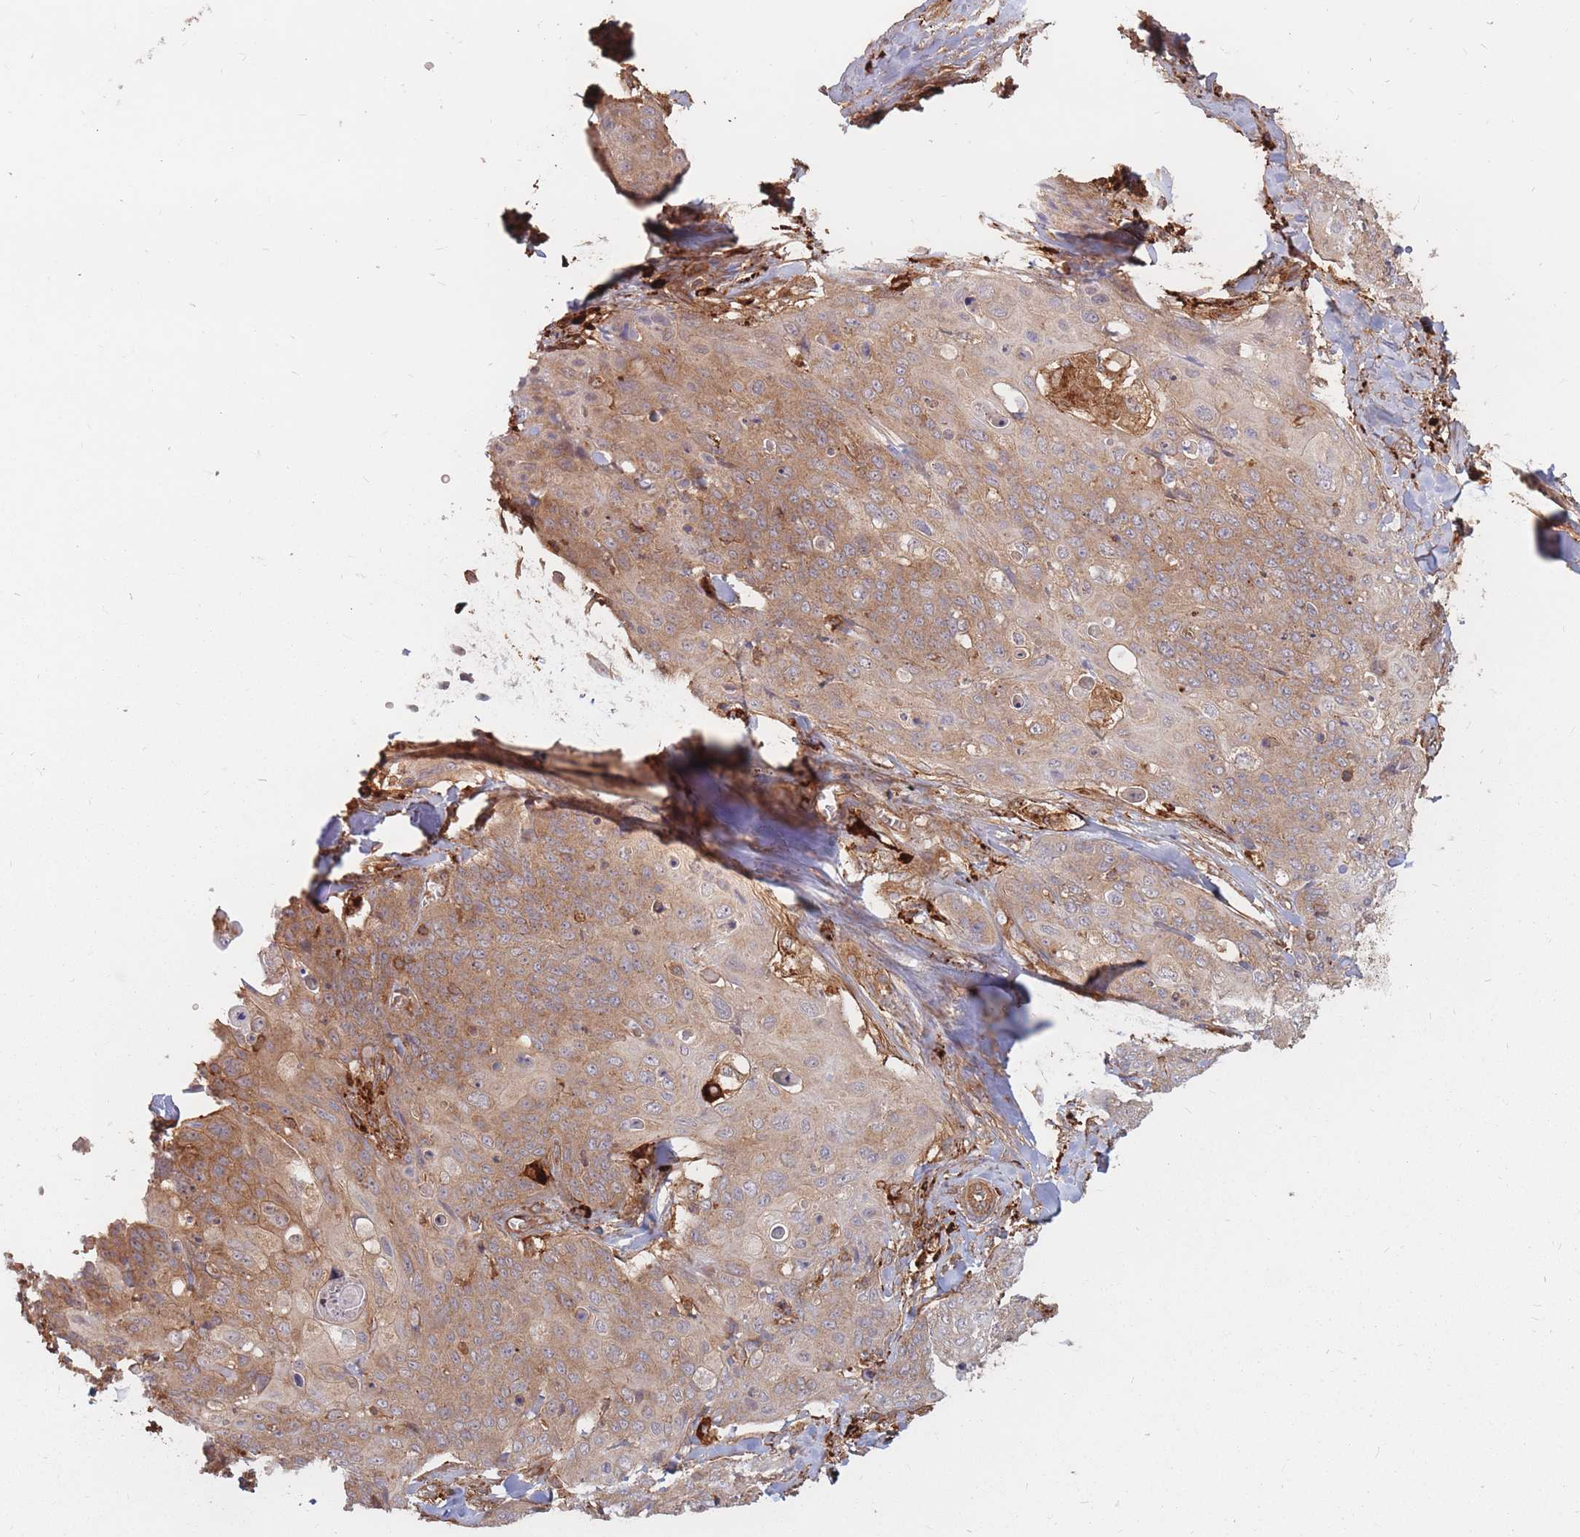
{"staining": {"intensity": "moderate", "quantity": ">75%", "location": "cytoplasmic/membranous"}, "tissue": "skin cancer", "cell_type": "Tumor cells", "image_type": "cancer", "snomed": [{"axis": "morphology", "description": "Squamous cell carcinoma, NOS"}, {"axis": "topography", "description": "Skin"}, {"axis": "topography", "description": "Vulva"}], "caption": "Immunohistochemical staining of skin squamous cell carcinoma shows moderate cytoplasmic/membranous protein staining in approximately >75% of tumor cells.", "gene": "RASSF2", "patient": {"sex": "female", "age": 85}}